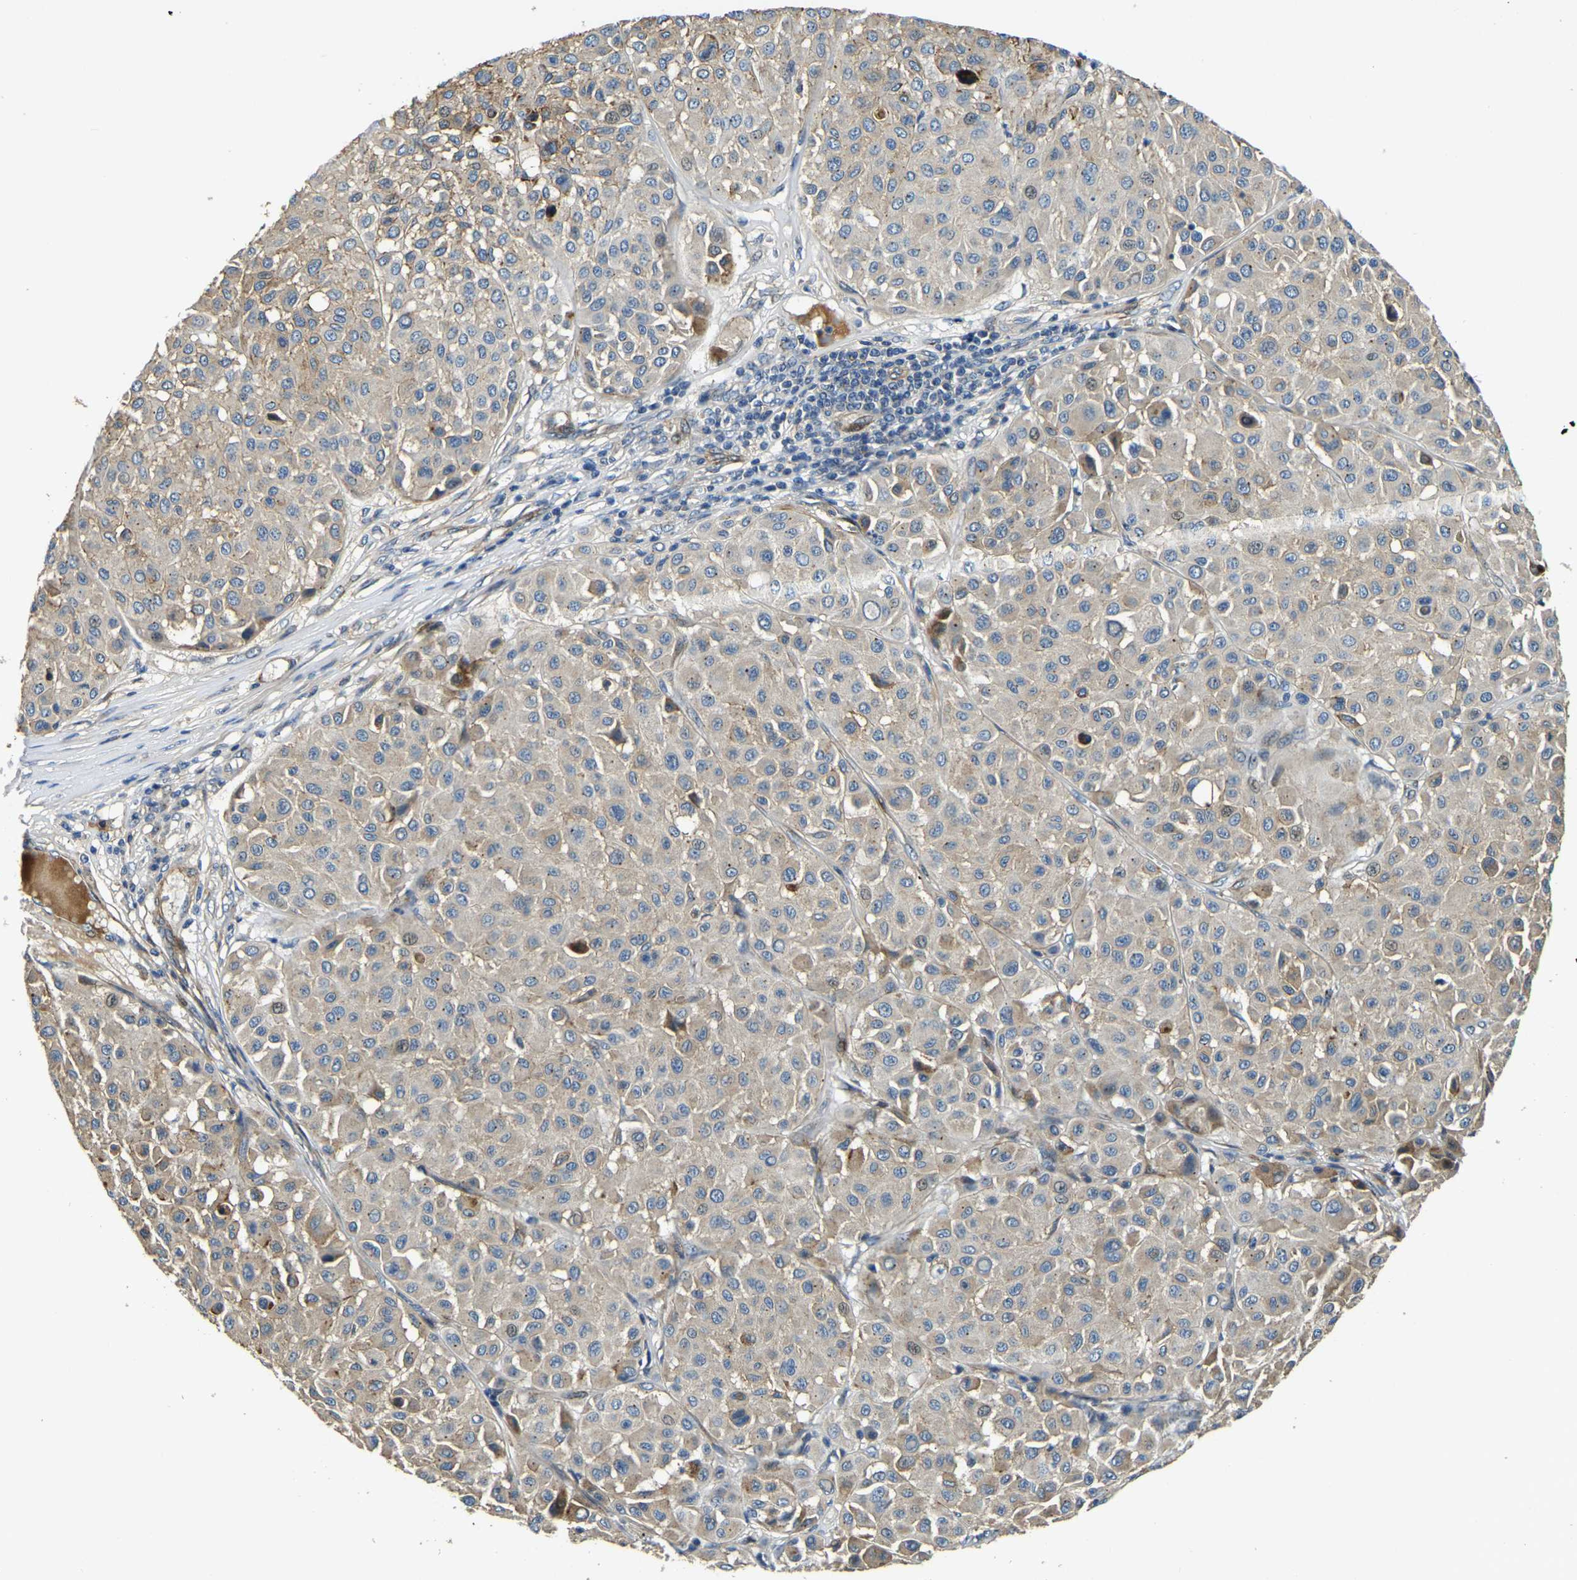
{"staining": {"intensity": "moderate", "quantity": "<25%", "location": "cytoplasmic/membranous"}, "tissue": "melanoma", "cell_type": "Tumor cells", "image_type": "cancer", "snomed": [{"axis": "morphology", "description": "Malignant melanoma, Metastatic site"}, {"axis": "topography", "description": "Soft tissue"}], "caption": "About <25% of tumor cells in melanoma reveal moderate cytoplasmic/membranous protein positivity as visualized by brown immunohistochemical staining.", "gene": "RNF39", "patient": {"sex": "male", "age": 41}}